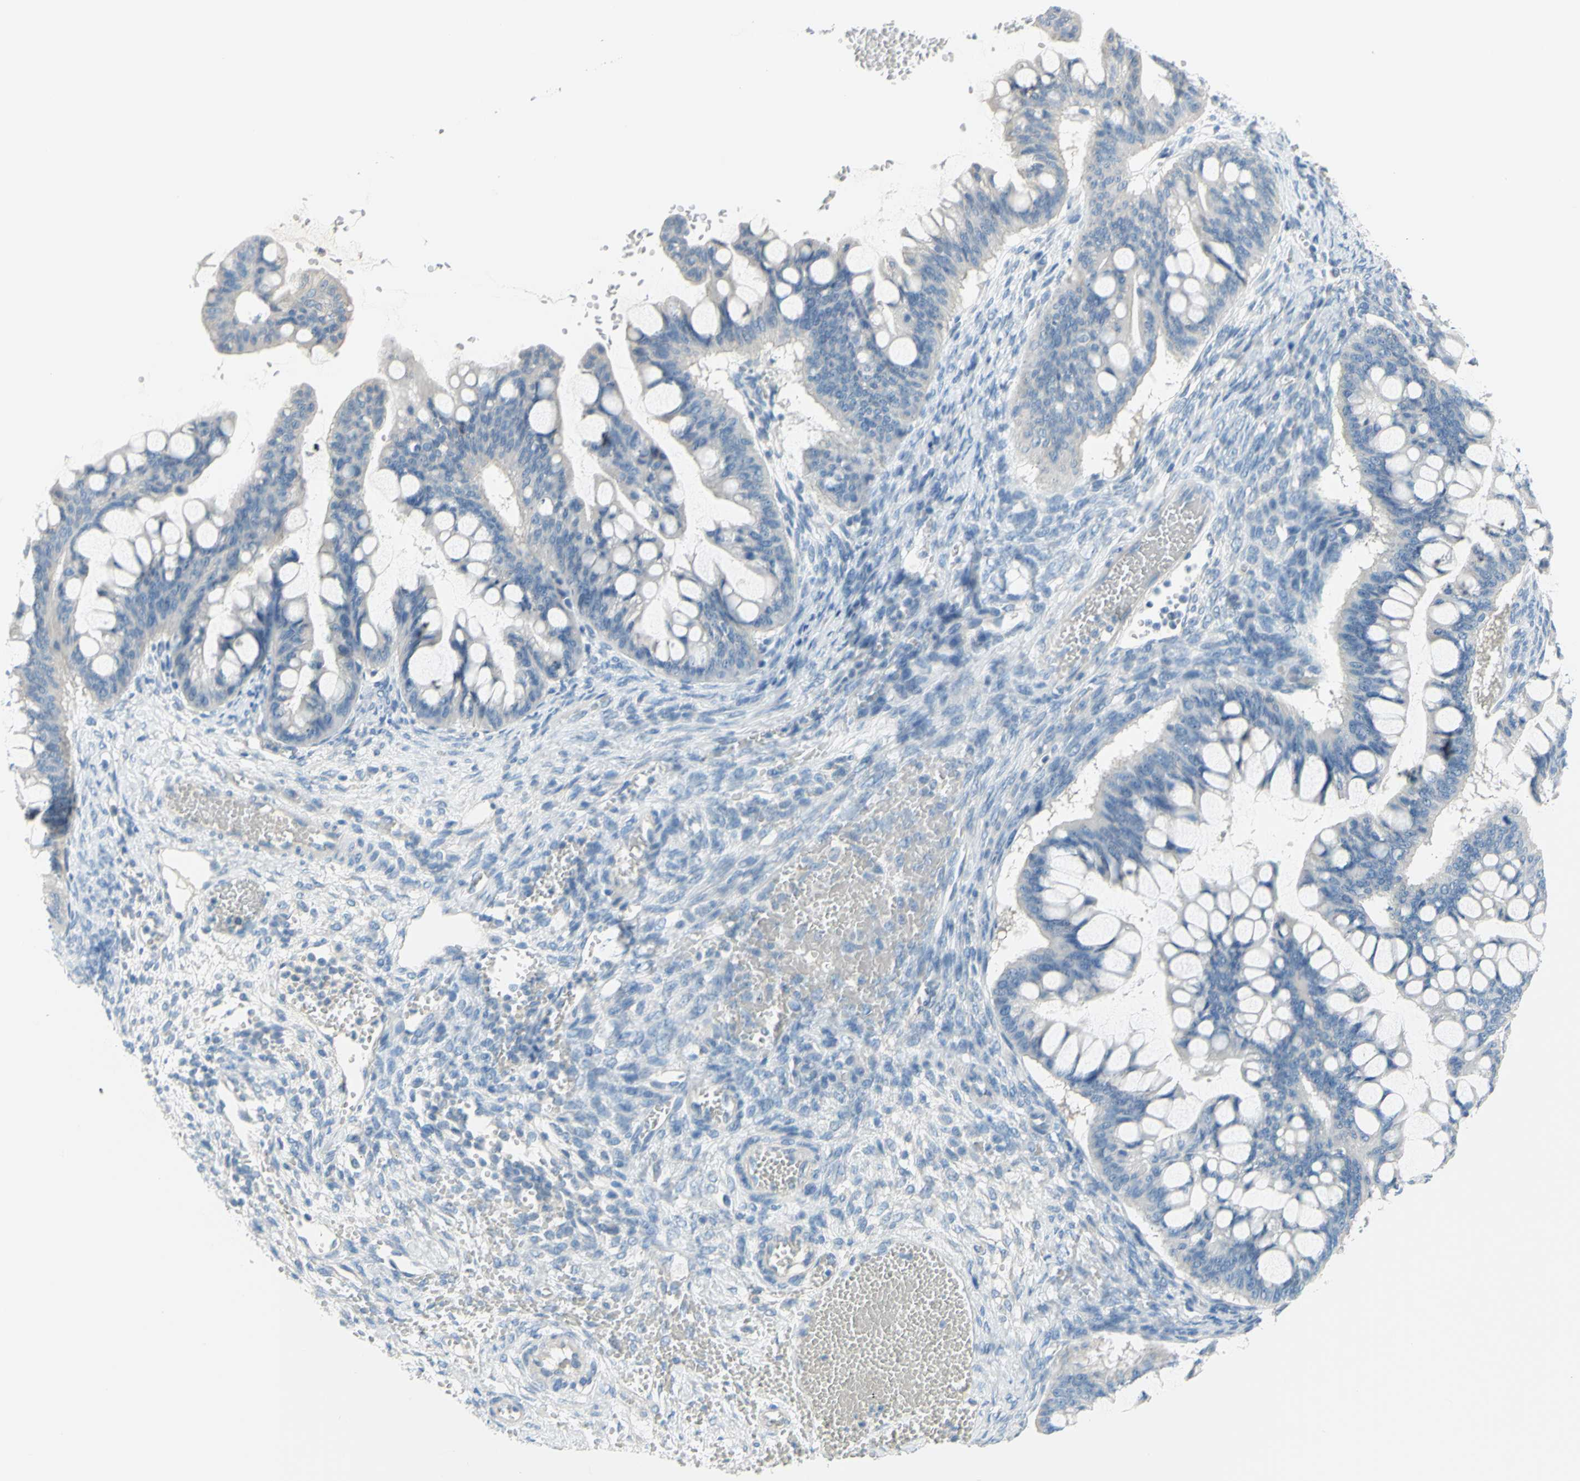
{"staining": {"intensity": "negative", "quantity": "none", "location": "none"}, "tissue": "ovarian cancer", "cell_type": "Tumor cells", "image_type": "cancer", "snomed": [{"axis": "morphology", "description": "Cystadenocarcinoma, mucinous, NOS"}, {"axis": "topography", "description": "Ovary"}], "caption": "The image reveals no staining of tumor cells in mucinous cystadenocarcinoma (ovarian).", "gene": "DCT", "patient": {"sex": "female", "age": 73}}